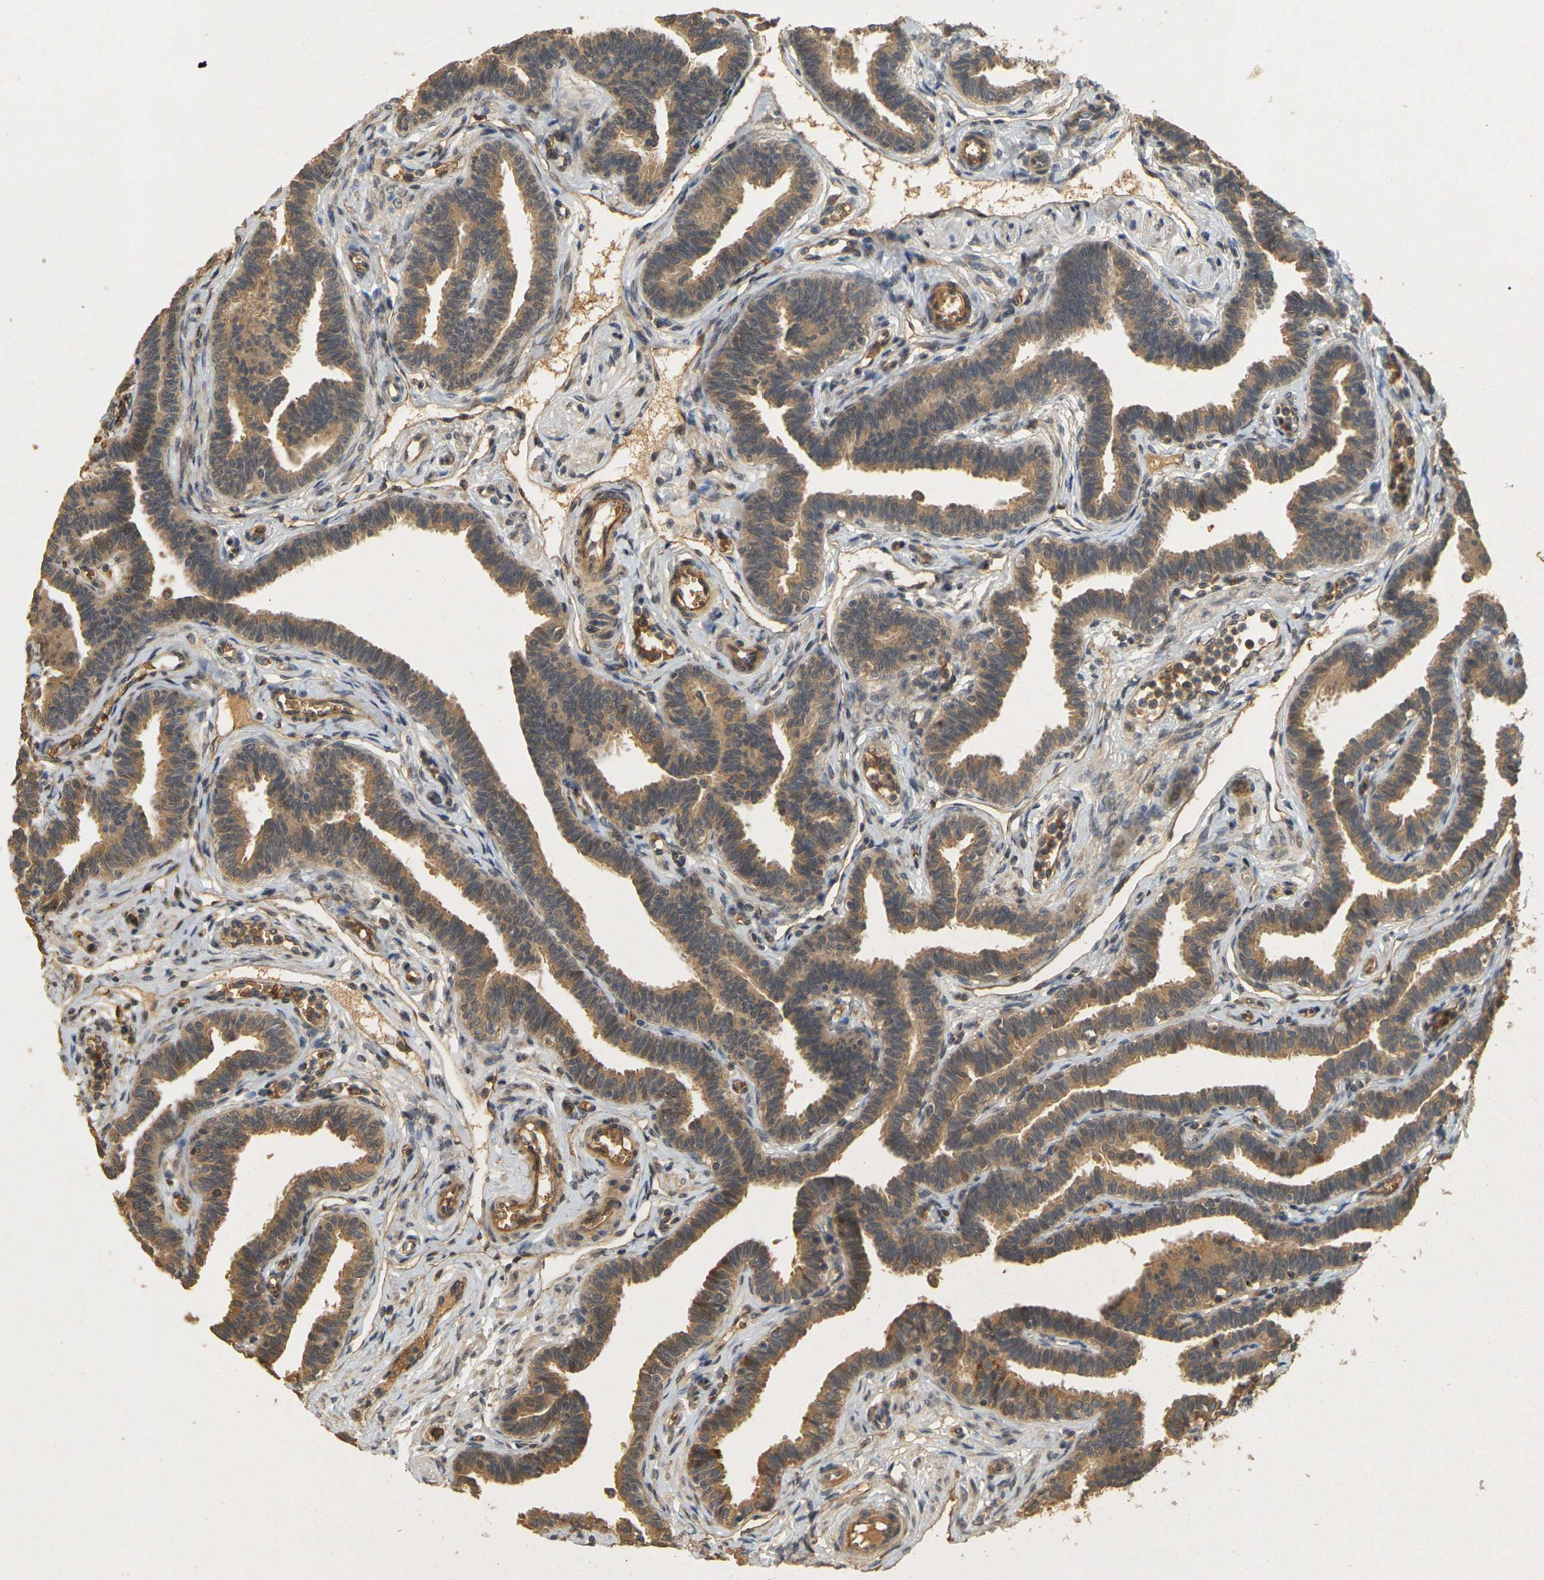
{"staining": {"intensity": "moderate", "quantity": ">75%", "location": "cytoplasmic/membranous"}, "tissue": "fallopian tube", "cell_type": "Glandular cells", "image_type": "normal", "snomed": [{"axis": "morphology", "description": "Normal tissue, NOS"}, {"axis": "topography", "description": "Fallopian tube"}, {"axis": "topography", "description": "Ovary"}], "caption": "Fallopian tube stained with DAB immunohistochemistry demonstrates medium levels of moderate cytoplasmic/membranous expression in about >75% of glandular cells. (brown staining indicates protein expression, while blue staining denotes nuclei).", "gene": "MEGF9", "patient": {"sex": "female", "age": 23}}